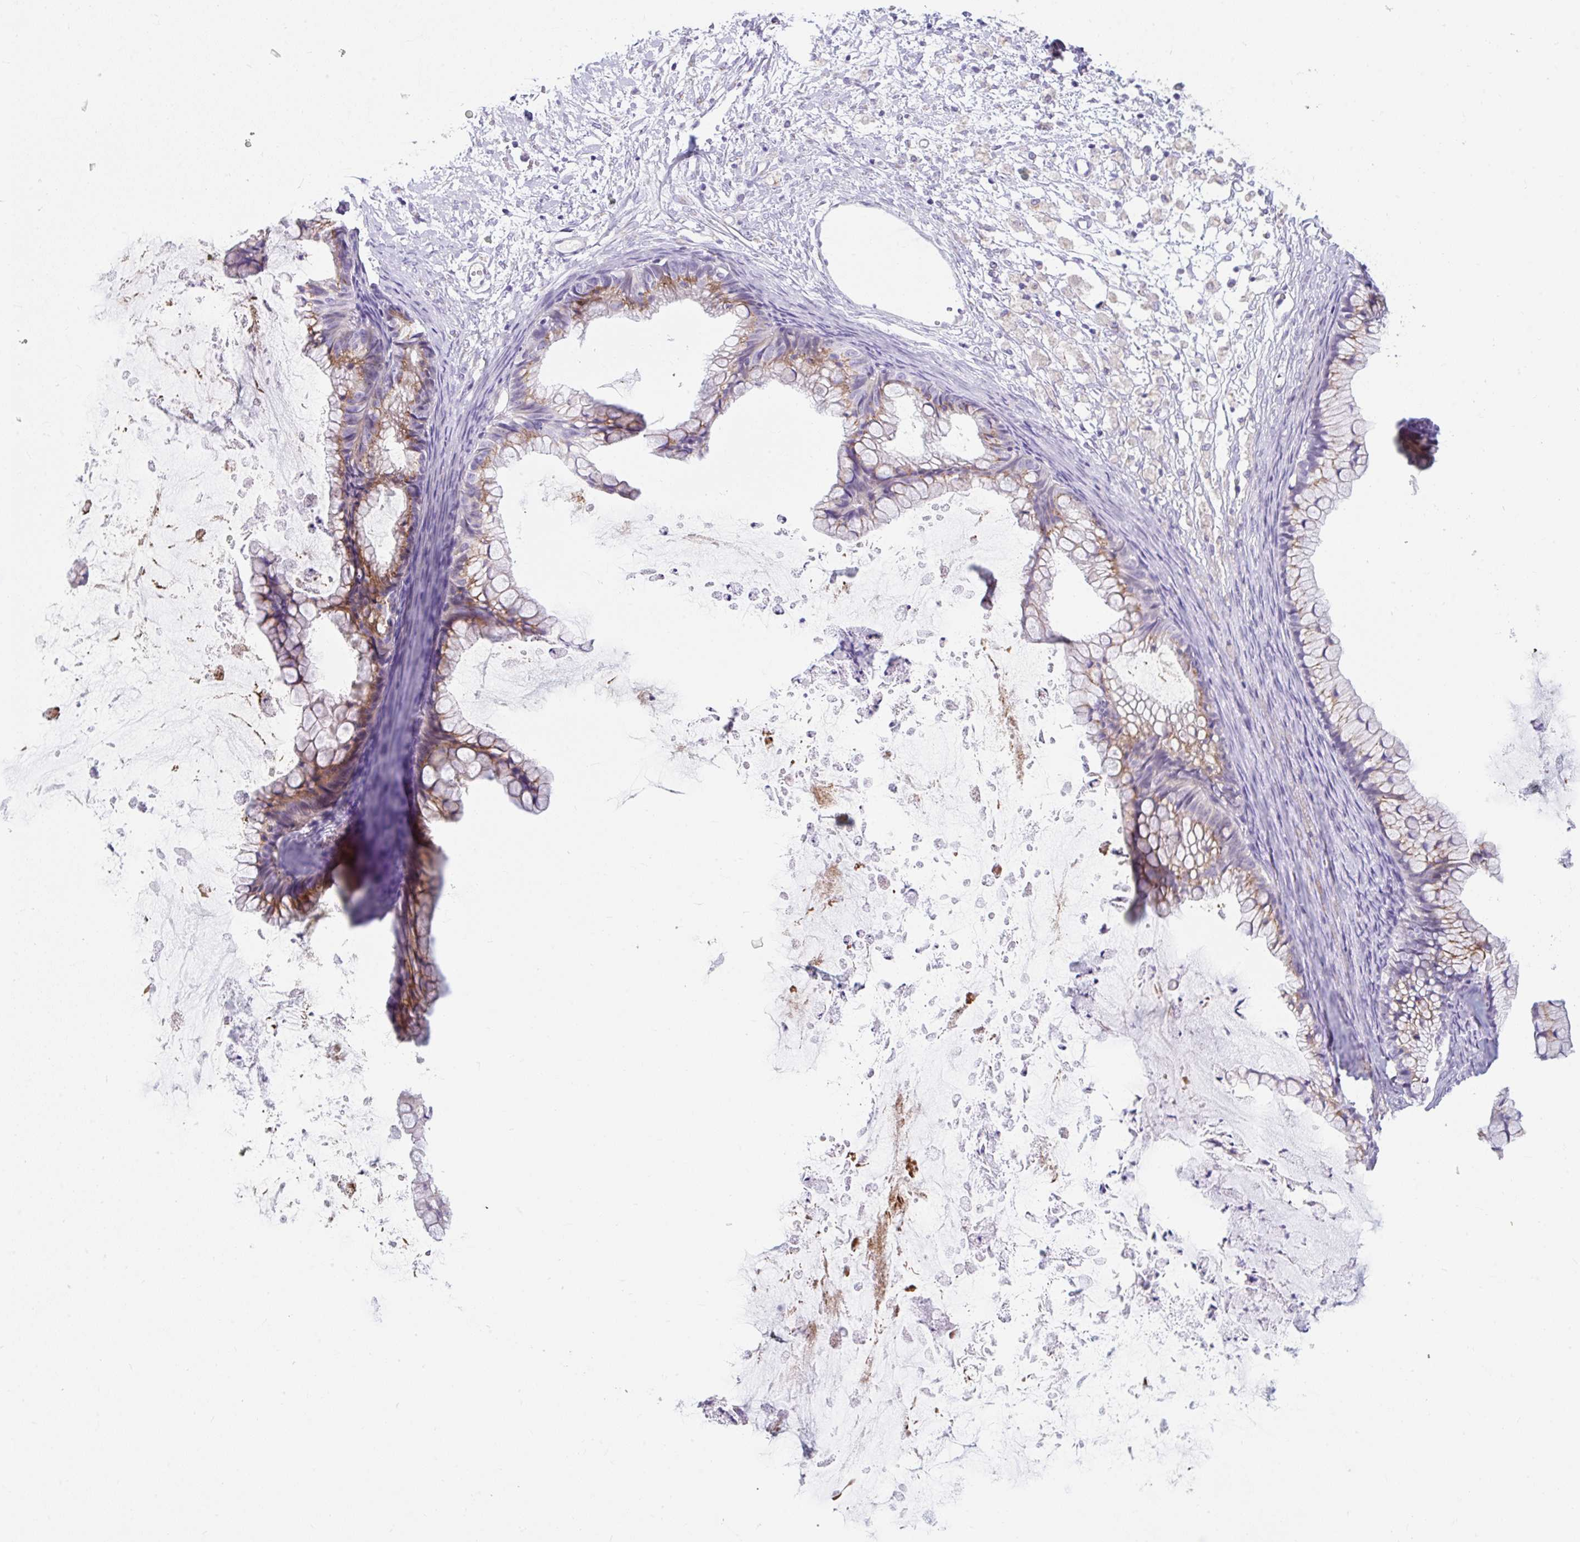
{"staining": {"intensity": "moderate", "quantity": "25%-75%", "location": "cytoplasmic/membranous"}, "tissue": "ovarian cancer", "cell_type": "Tumor cells", "image_type": "cancer", "snomed": [{"axis": "morphology", "description": "Cystadenocarcinoma, mucinous, NOS"}, {"axis": "topography", "description": "Ovary"}], "caption": "The histopathology image demonstrates immunohistochemical staining of mucinous cystadenocarcinoma (ovarian). There is moderate cytoplasmic/membranous positivity is appreciated in approximately 25%-75% of tumor cells.", "gene": "GOLGA8A", "patient": {"sex": "female", "age": 35}}